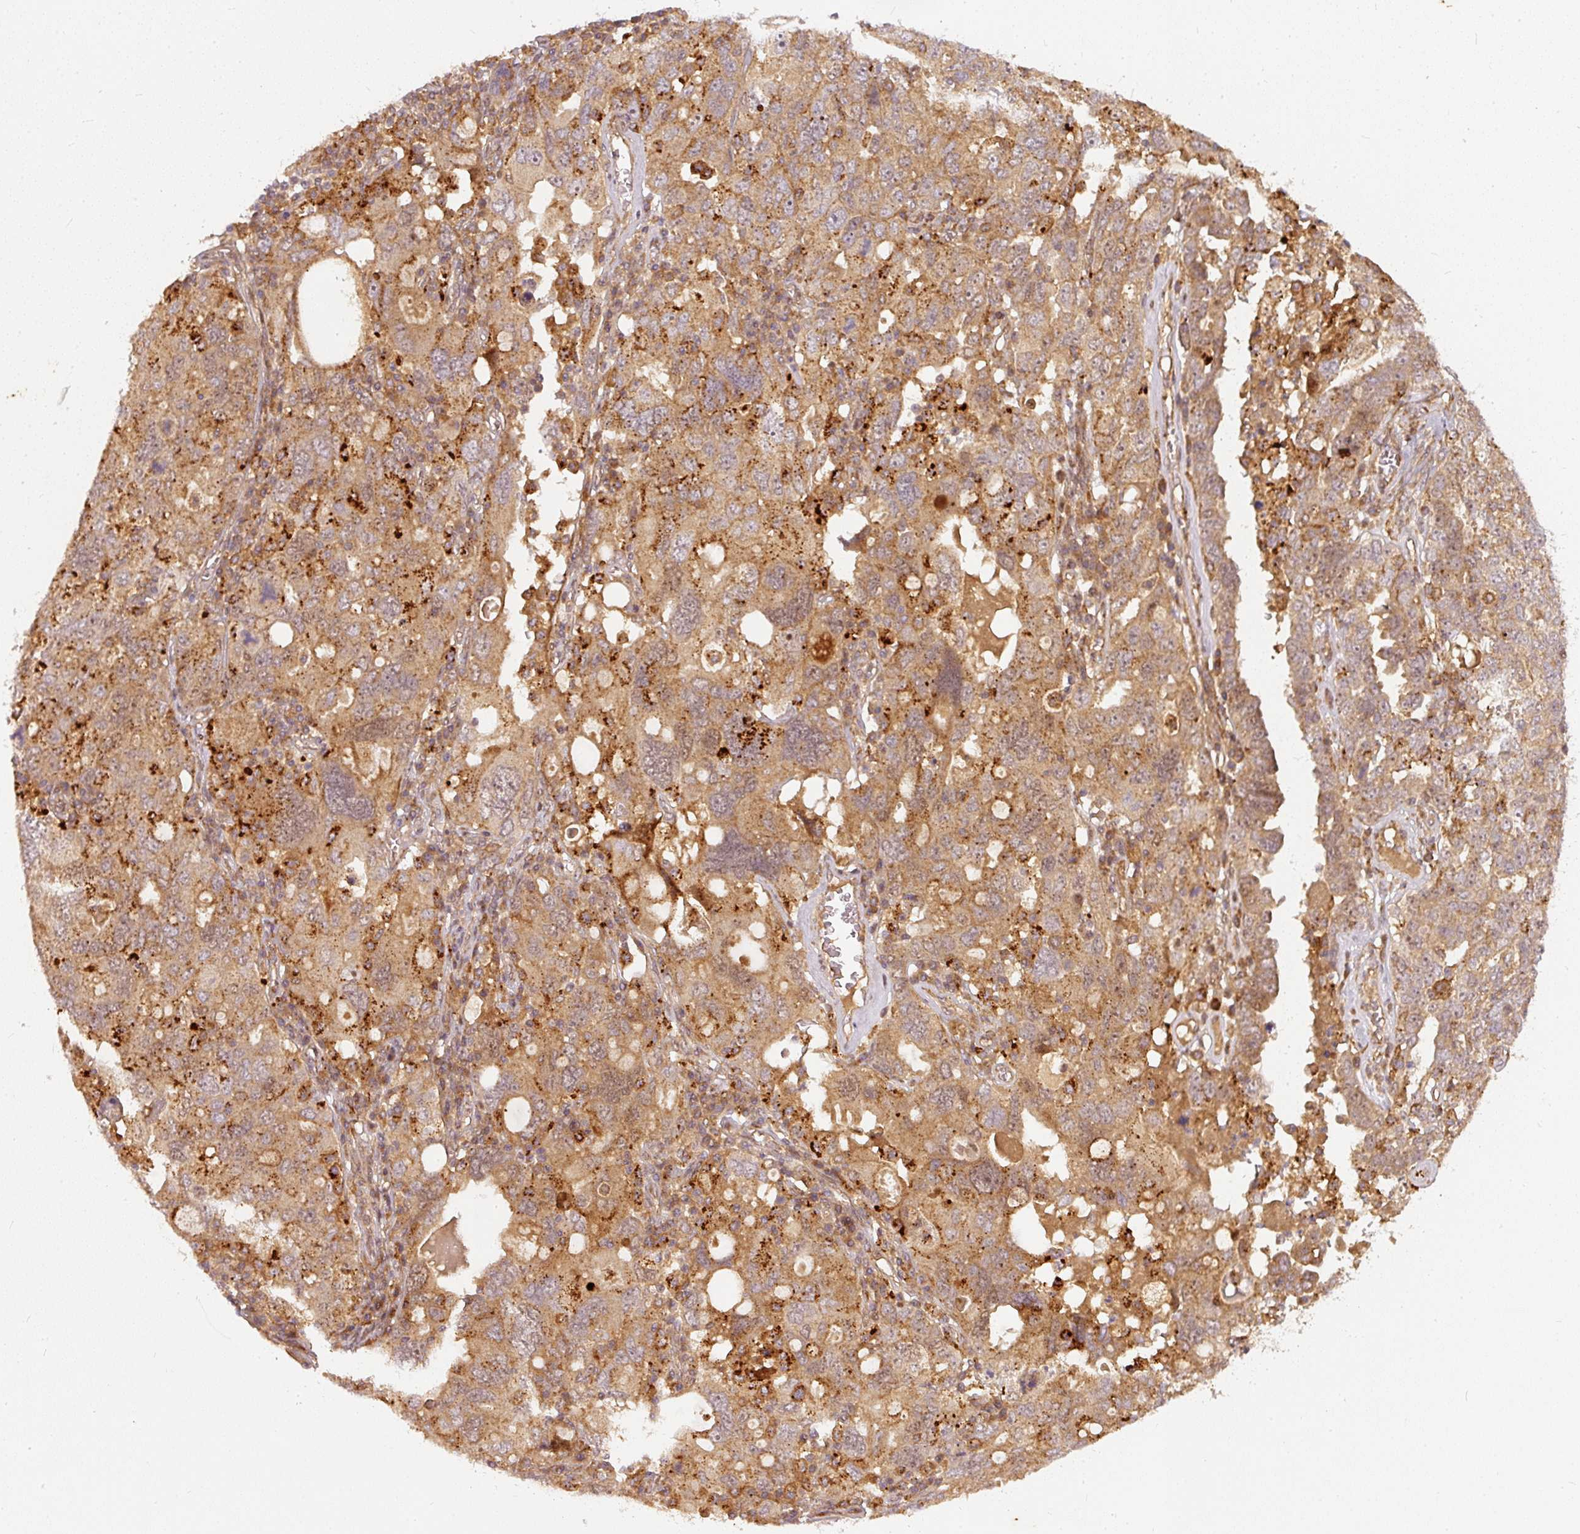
{"staining": {"intensity": "moderate", "quantity": ">75%", "location": "cytoplasmic/membranous"}, "tissue": "ovarian cancer", "cell_type": "Tumor cells", "image_type": "cancer", "snomed": [{"axis": "morphology", "description": "Carcinoma, endometroid"}, {"axis": "topography", "description": "Ovary"}], "caption": "Moderate cytoplasmic/membranous protein staining is present in about >75% of tumor cells in ovarian cancer.", "gene": "ZNF580", "patient": {"sex": "female", "age": 62}}